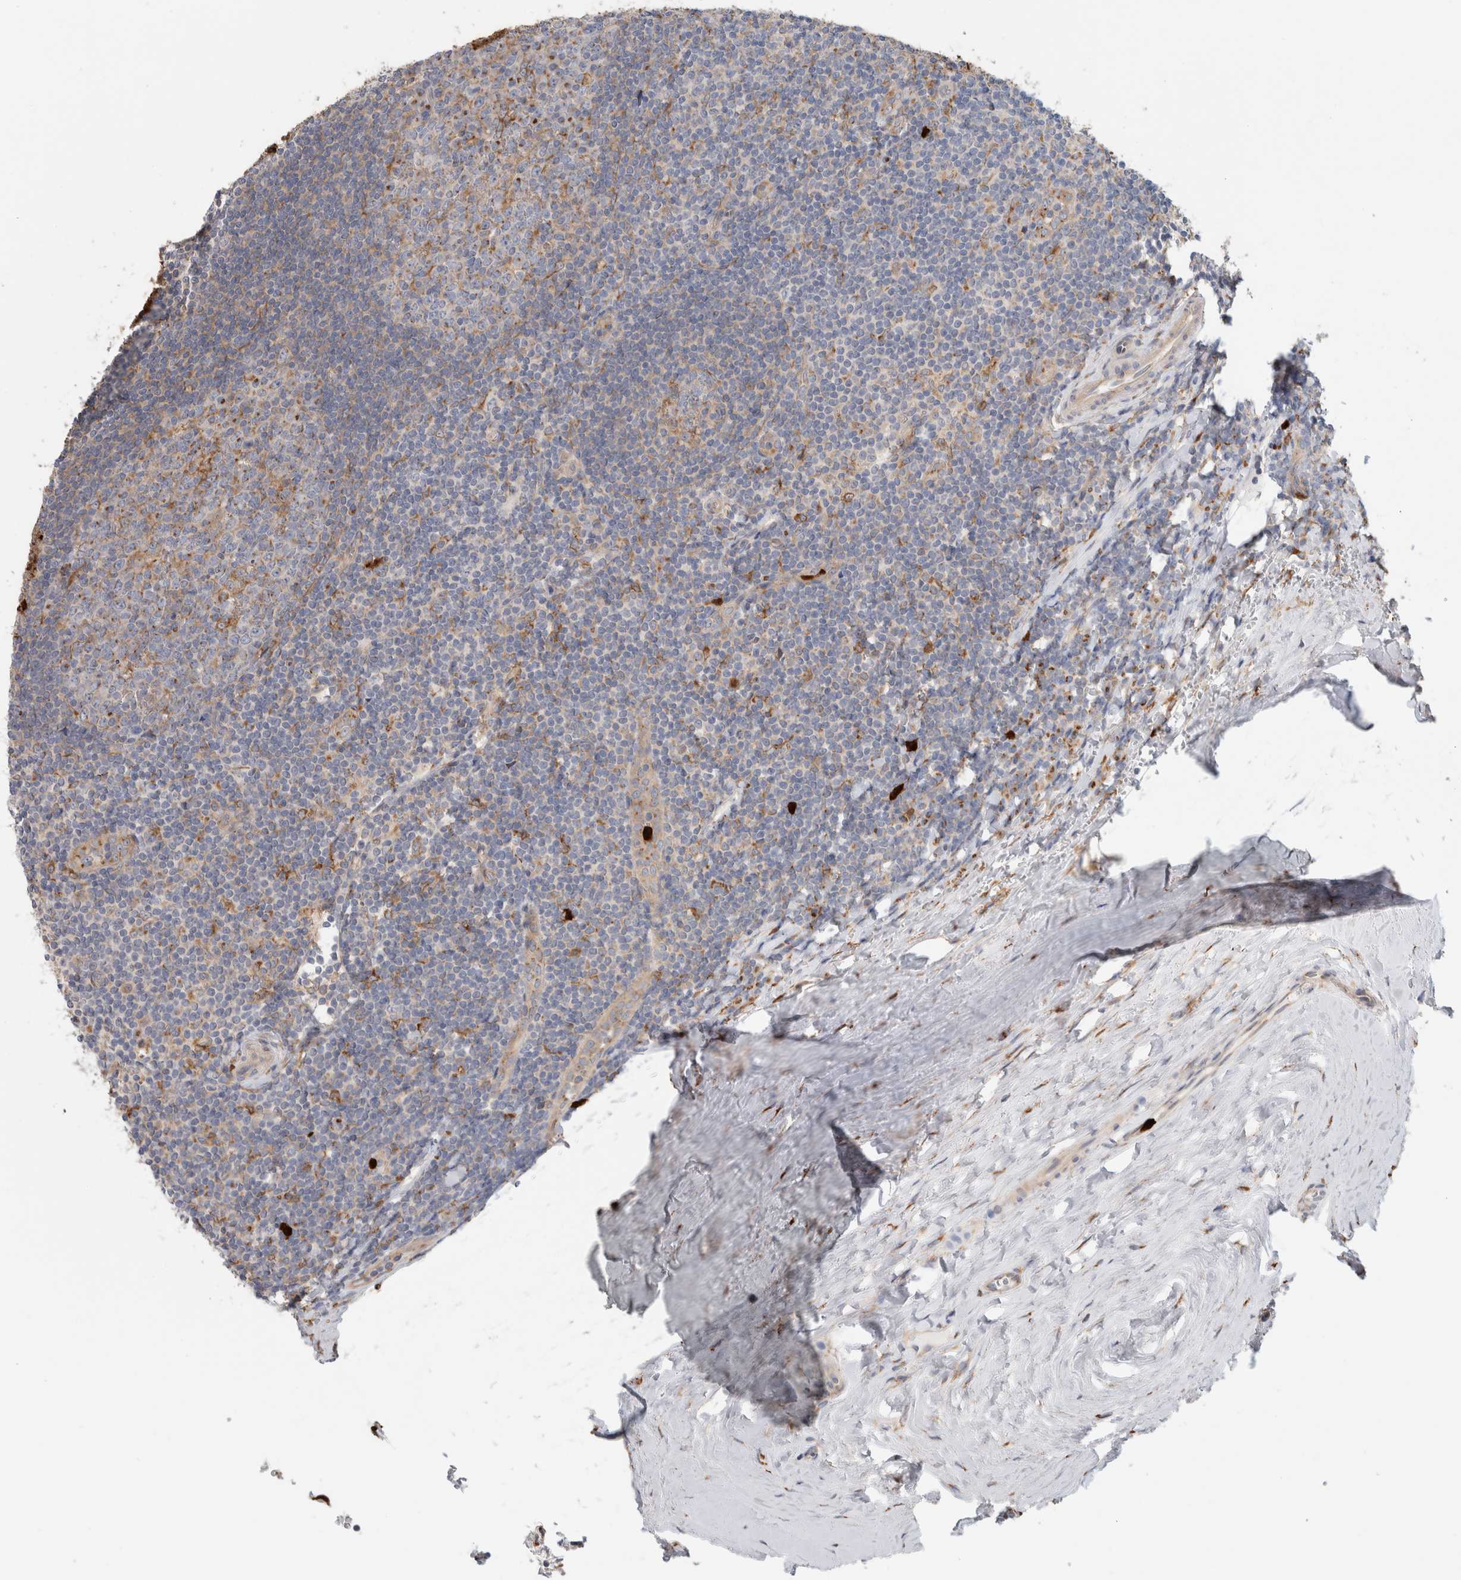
{"staining": {"intensity": "moderate", "quantity": "<25%", "location": "cytoplasmic/membranous"}, "tissue": "tonsil", "cell_type": "Germinal center cells", "image_type": "normal", "snomed": [{"axis": "morphology", "description": "Normal tissue, NOS"}, {"axis": "topography", "description": "Tonsil"}], "caption": "Immunohistochemistry (IHC) of unremarkable human tonsil displays low levels of moderate cytoplasmic/membranous staining in about <25% of germinal center cells.", "gene": "P4HA1", "patient": {"sex": "male", "age": 27}}